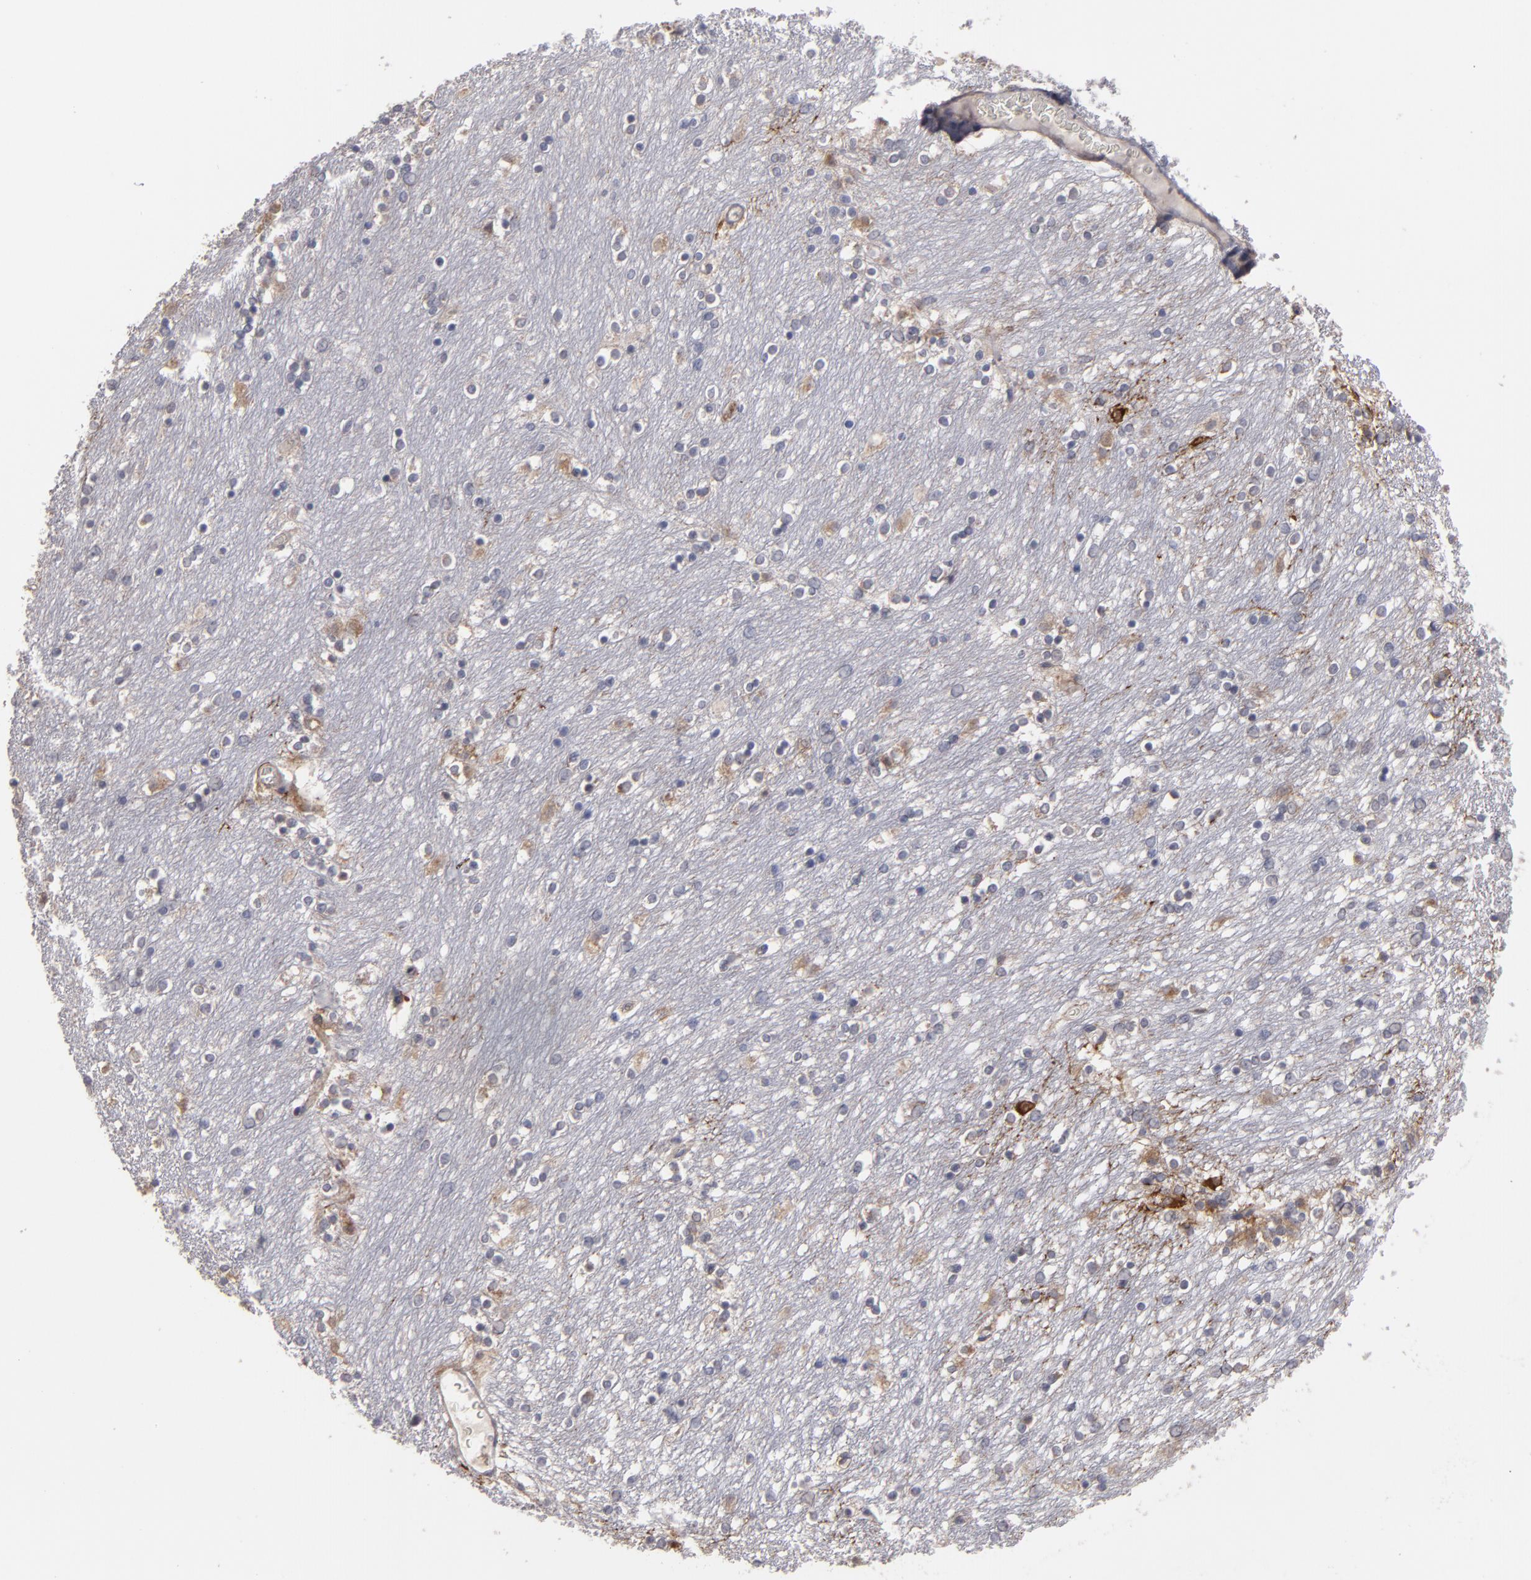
{"staining": {"intensity": "weak", "quantity": "<25%", "location": "cytoplasmic/membranous"}, "tissue": "caudate", "cell_type": "Glial cells", "image_type": "normal", "snomed": [{"axis": "morphology", "description": "Normal tissue, NOS"}, {"axis": "topography", "description": "Lateral ventricle wall"}], "caption": "Immunohistochemistry (IHC) histopathology image of unremarkable caudate: caudate stained with DAB demonstrates no significant protein positivity in glial cells. (Brightfield microscopy of DAB immunohistochemistry (IHC) at high magnification).", "gene": "SND1", "patient": {"sex": "female", "age": 54}}